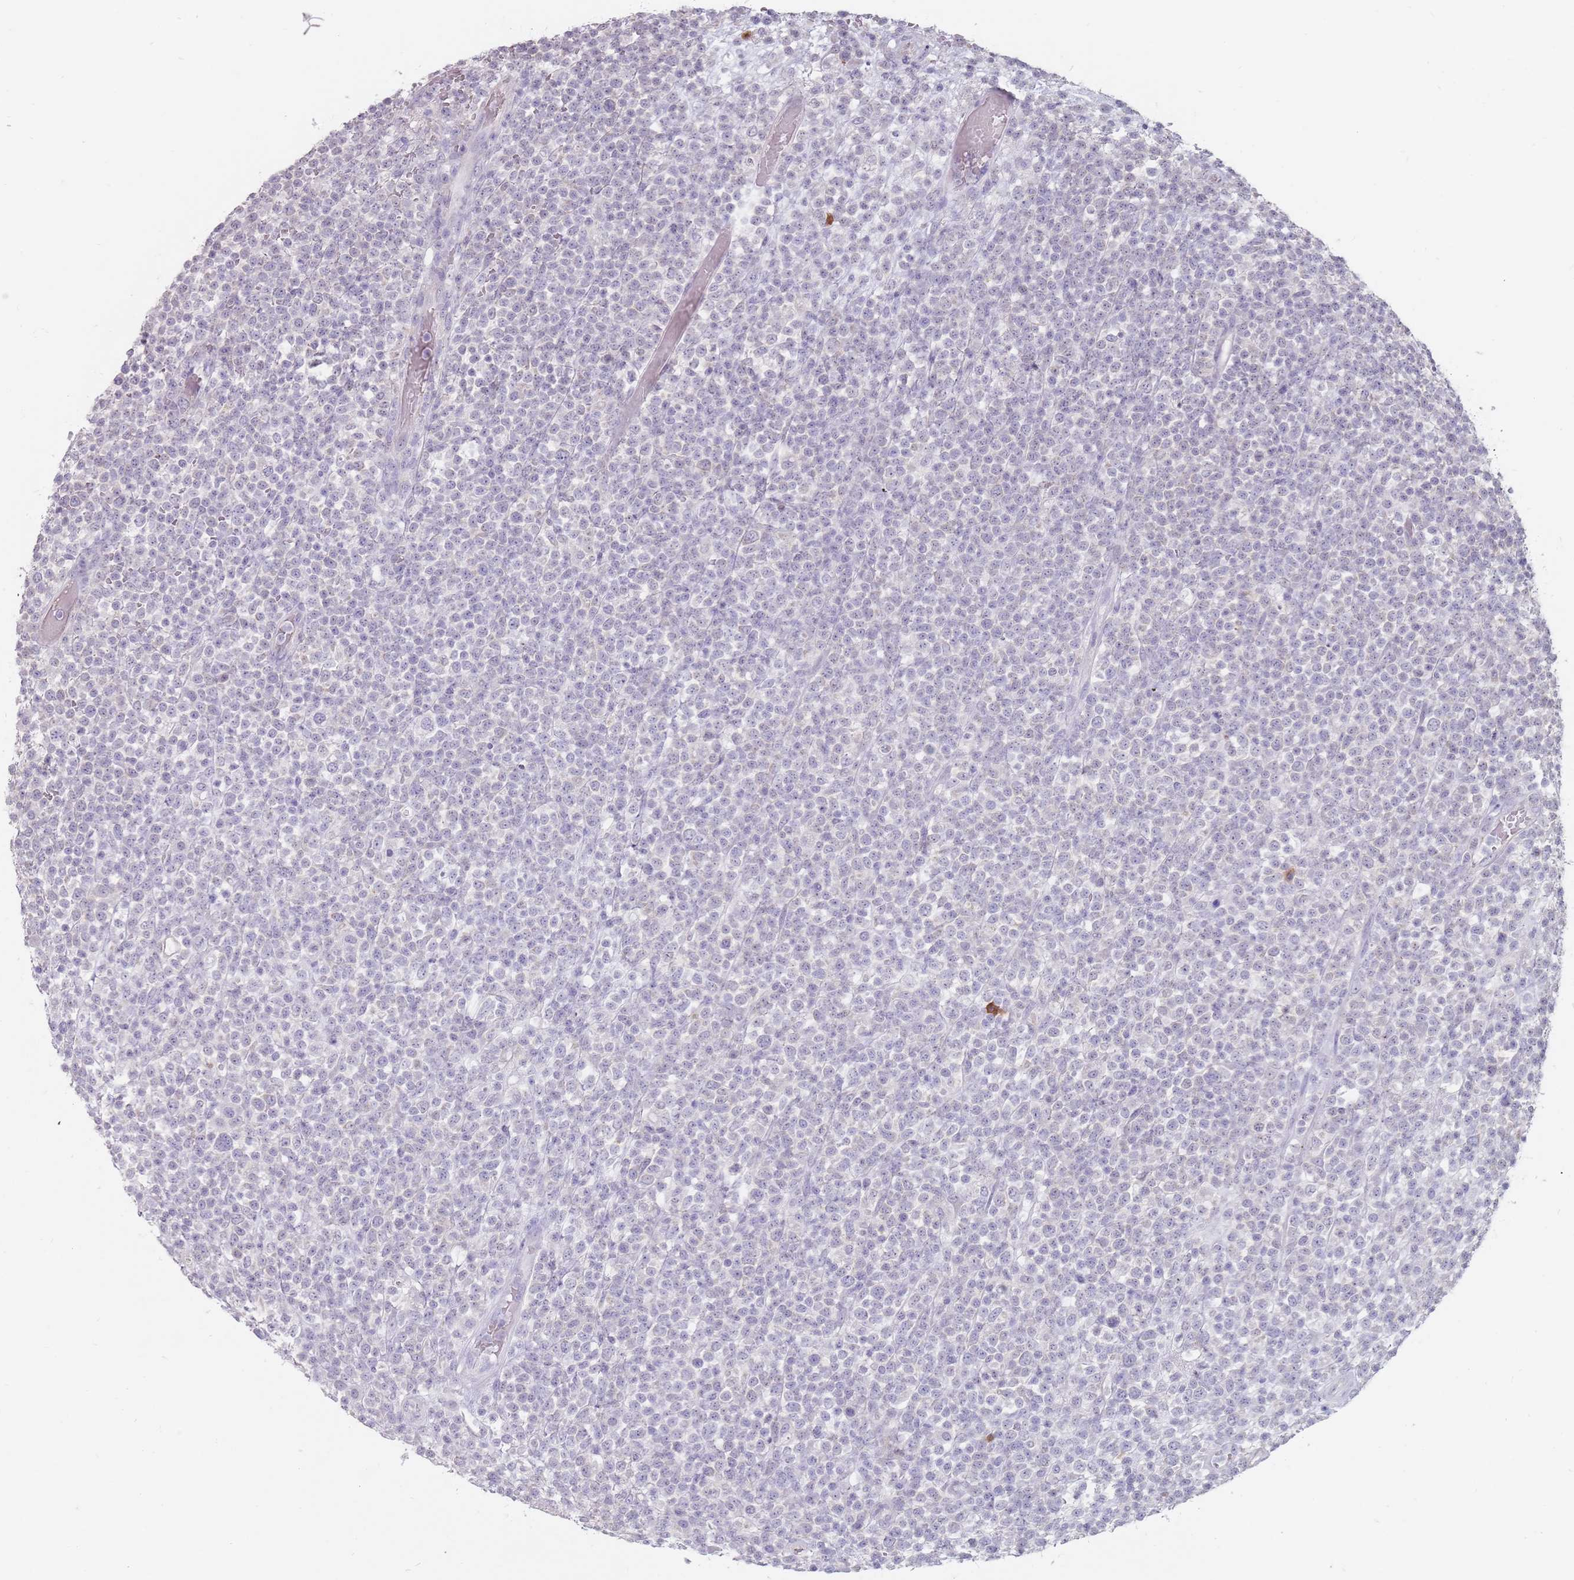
{"staining": {"intensity": "negative", "quantity": "none", "location": "none"}, "tissue": "lymphoma", "cell_type": "Tumor cells", "image_type": "cancer", "snomed": [{"axis": "morphology", "description": "Malignant lymphoma, non-Hodgkin's type, High grade"}, {"axis": "topography", "description": "Colon"}], "caption": "There is no significant expression in tumor cells of lymphoma.", "gene": "STYK1", "patient": {"sex": "female", "age": 53}}